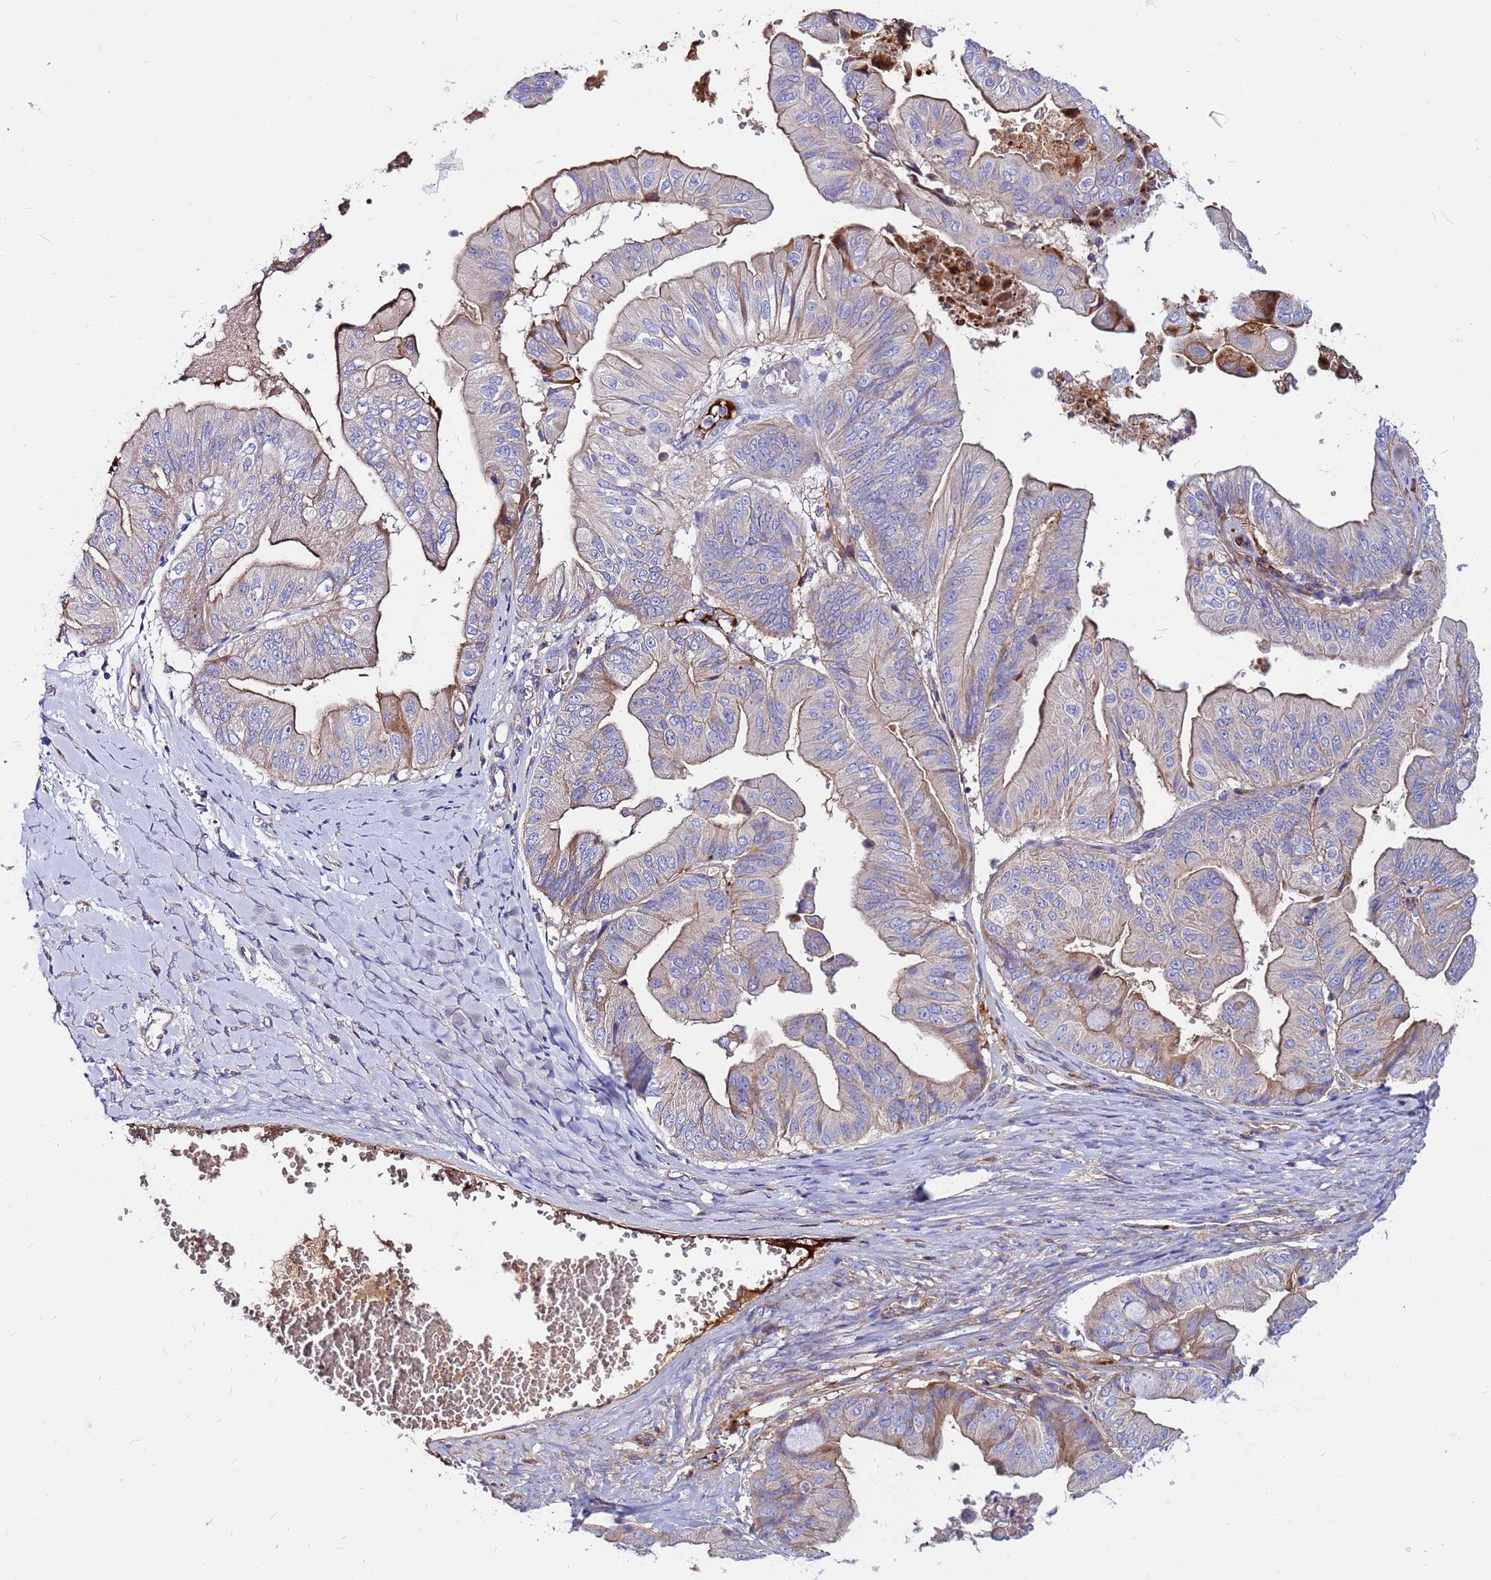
{"staining": {"intensity": "moderate", "quantity": "25%-75%", "location": "cytoplasmic/membranous"}, "tissue": "ovarian cancer", "cell_type": "Tumor cells", "image_type": "cancer", "snomed": [{"axis": "morphology", "description": "Cystadenocarcinoma, mucinous, NOS"}, {"axis": "topography", "description": "Ovary"}], "caption": "Tumor cells display medium levels of moderate cytoplasmic/membranous positivity in about 25%-75% of cells in ovarian cancer.", "gene": "CRHBP", "patient": {"sex": "female", "age": 61}}